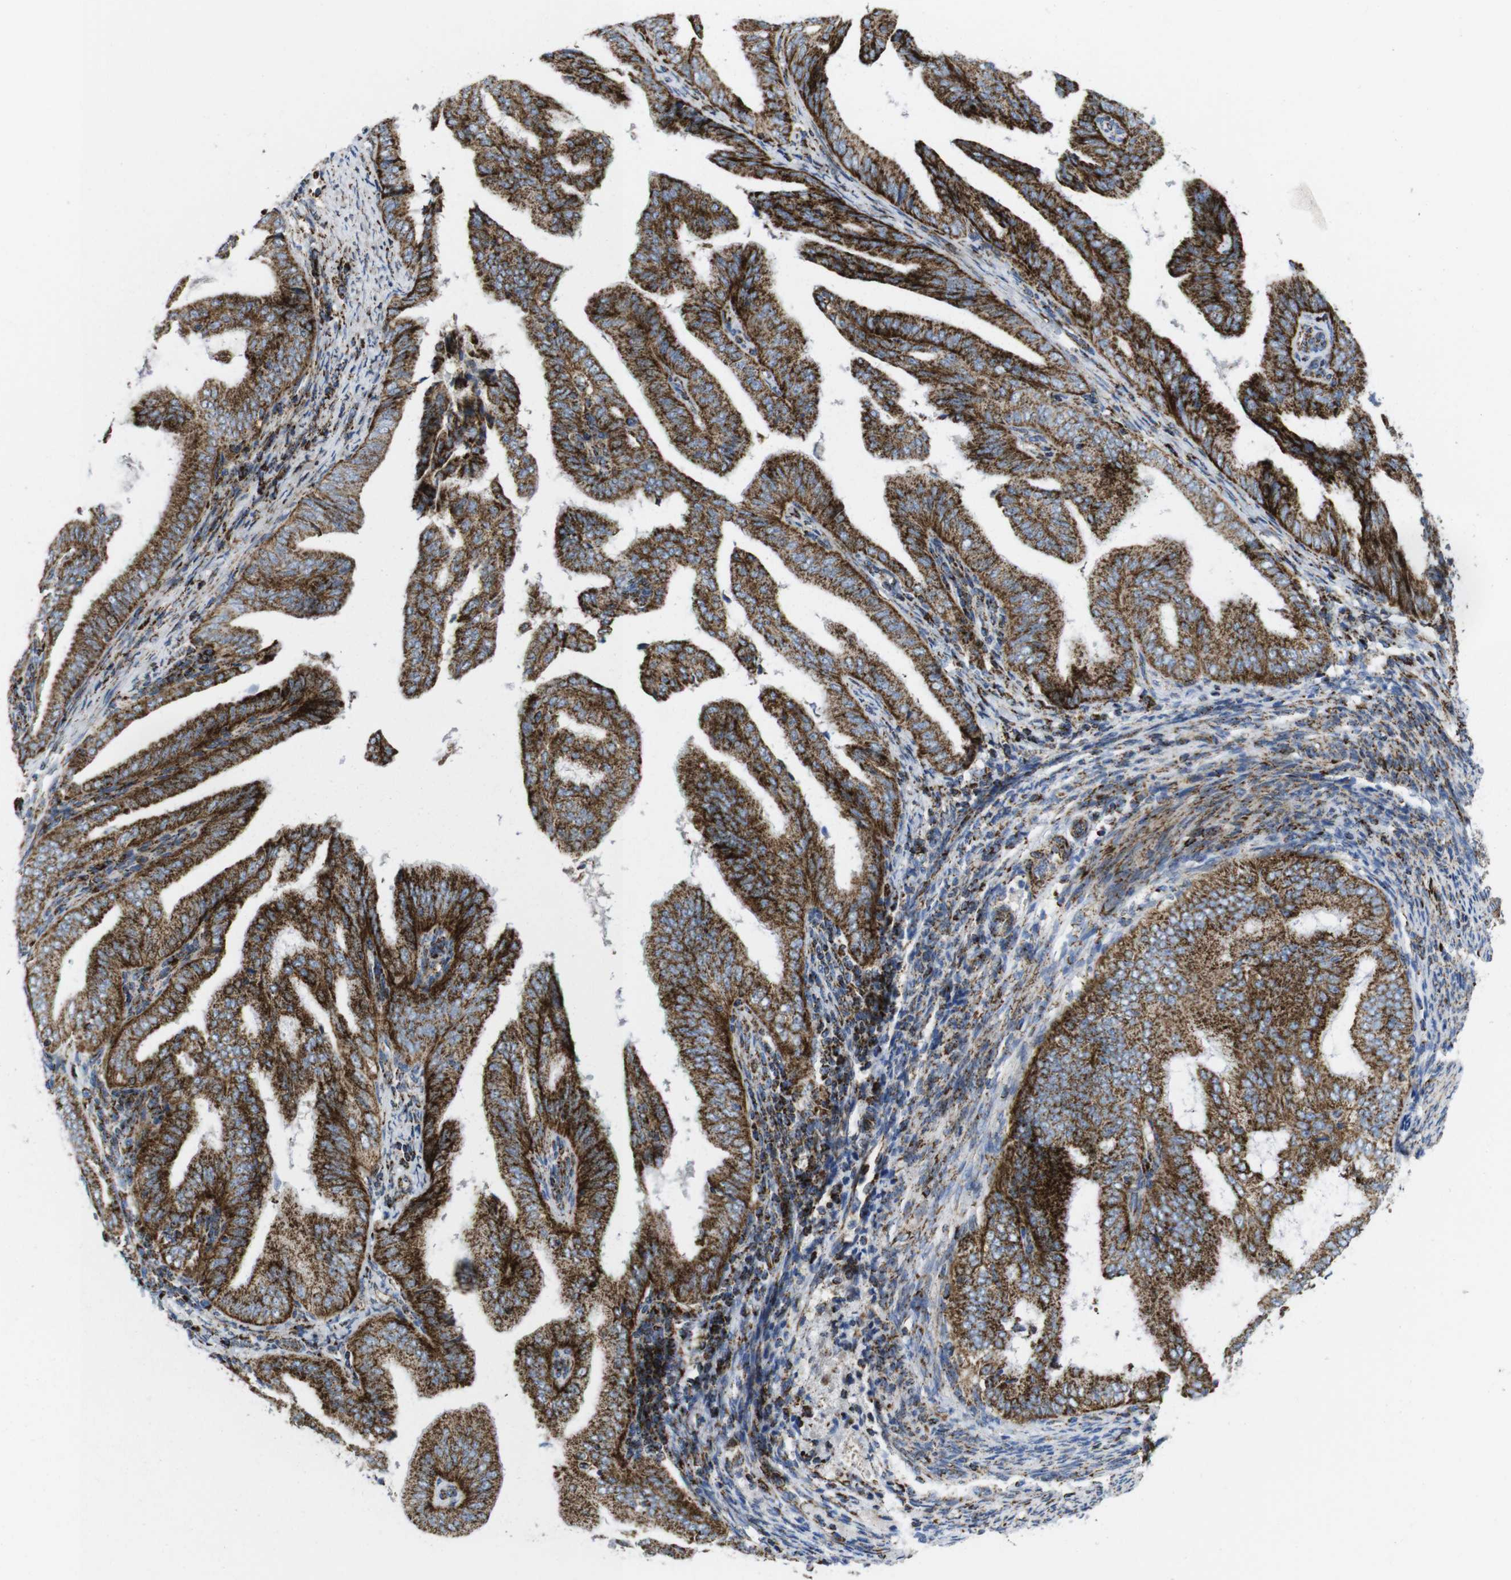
{"staining": {"intensity": "strong", "quantity": ">75%", "location": "cytoplasmic/membranous"}, "tissue": "endometrial cancer", "cell_type": "Tumor cells", "image_type": "cancer", "snomed": [{"axis": "morphology", "description": "Adenocarcinoma, NOS"}, {"axis": "topography", "description": "Endometrium"}], "caption": "Protein staining displays strong cytoplasmic/membranous staining in approximately >75% of tumor cells in endometrial adenocarcinoma.", "gene": "TMEM192", "patient": {"sex": "female", "age": 58}}